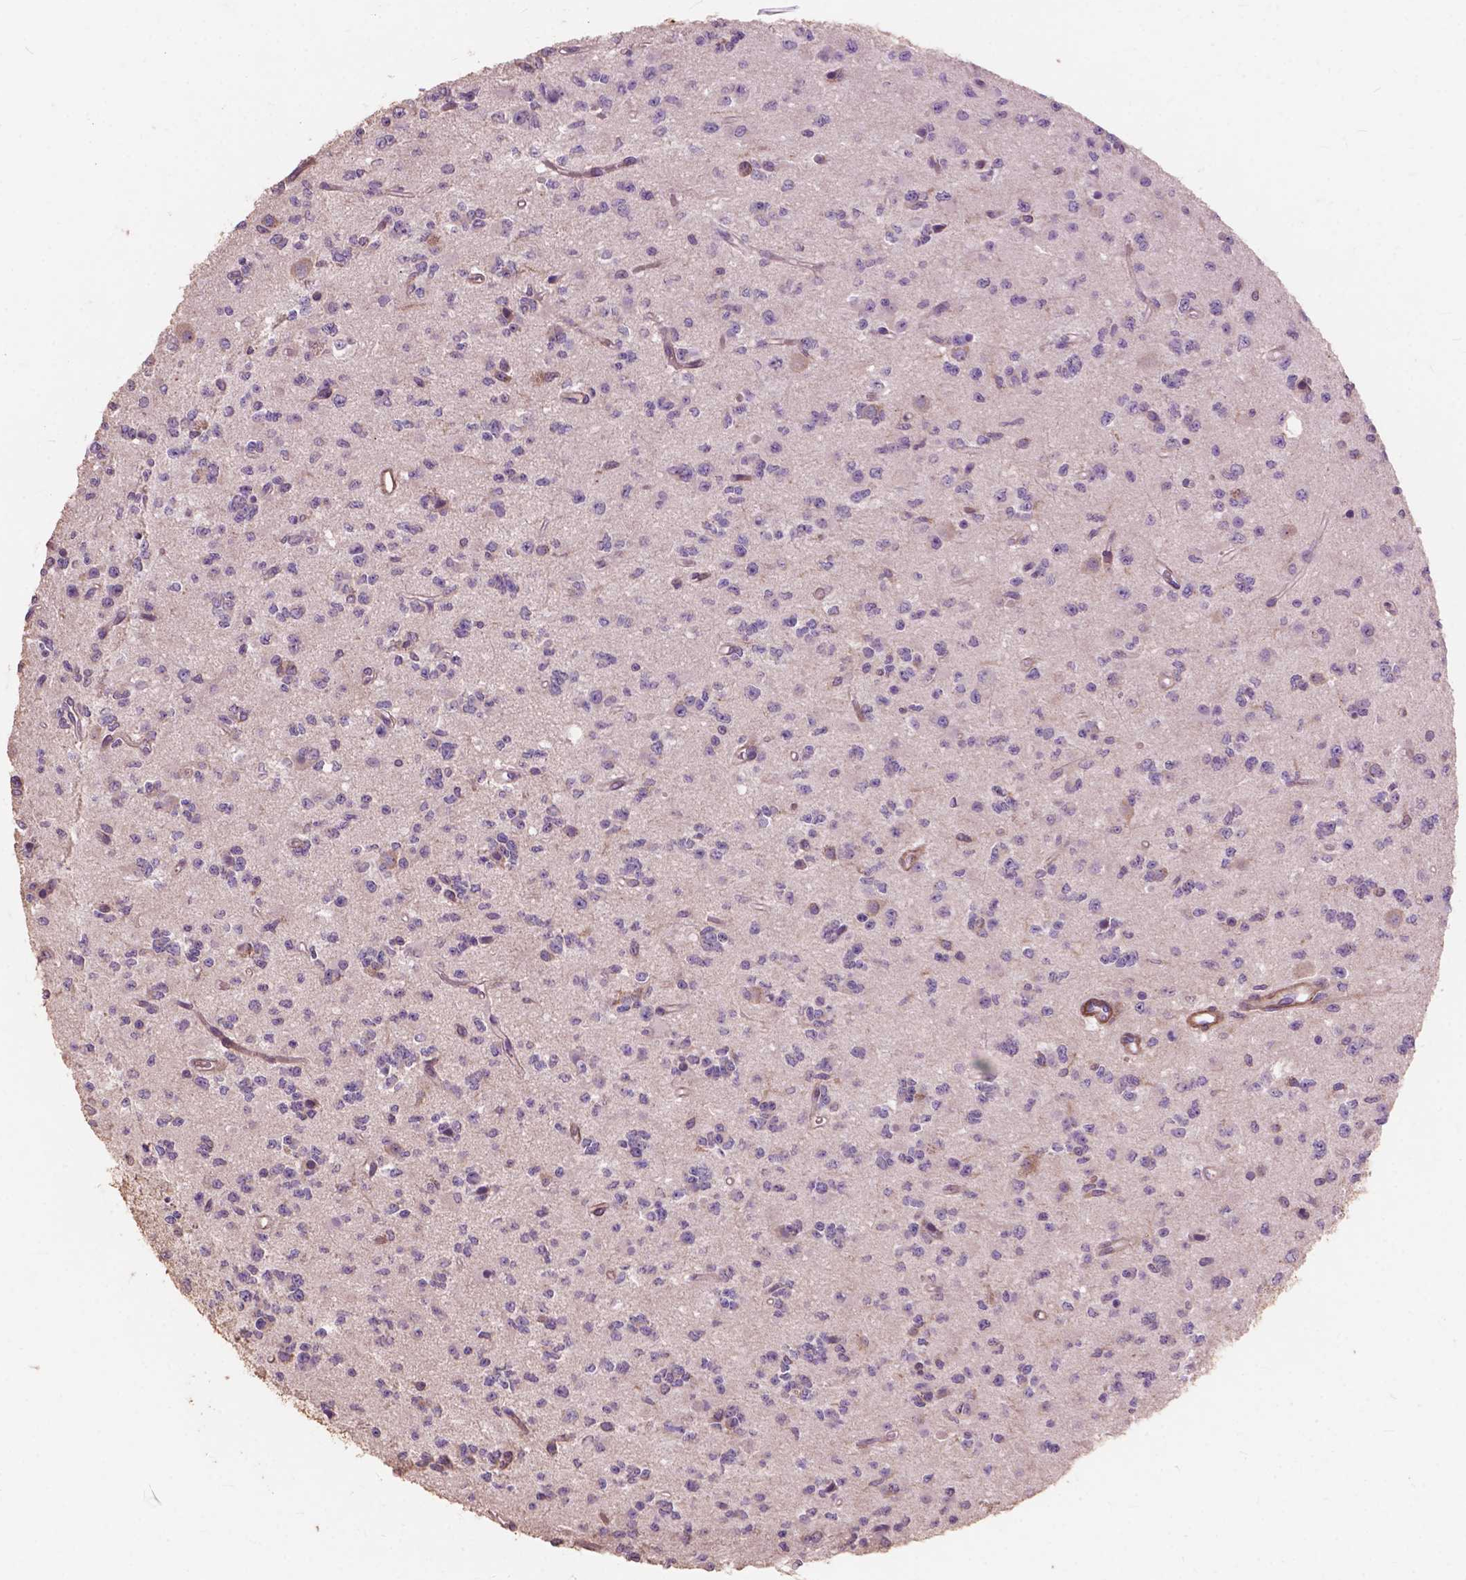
{"staining": {"intensity": "negative", "quantity": "none", "location": "none"}, "tissue": "glioma", "cell_type": "Tumor cells", "image_type": "cancer", "snomed": [{"axis": "morphology", "description": "Glioma, malignant, Low grade"}, {"axis": "topography", "description": "Brain"}], "caption": "This is an IHC histopathology image of human glioma. There is no expression in tumor cells.", "gene": "FNIP1", "patient": {"sex": "female", "age": 45}}